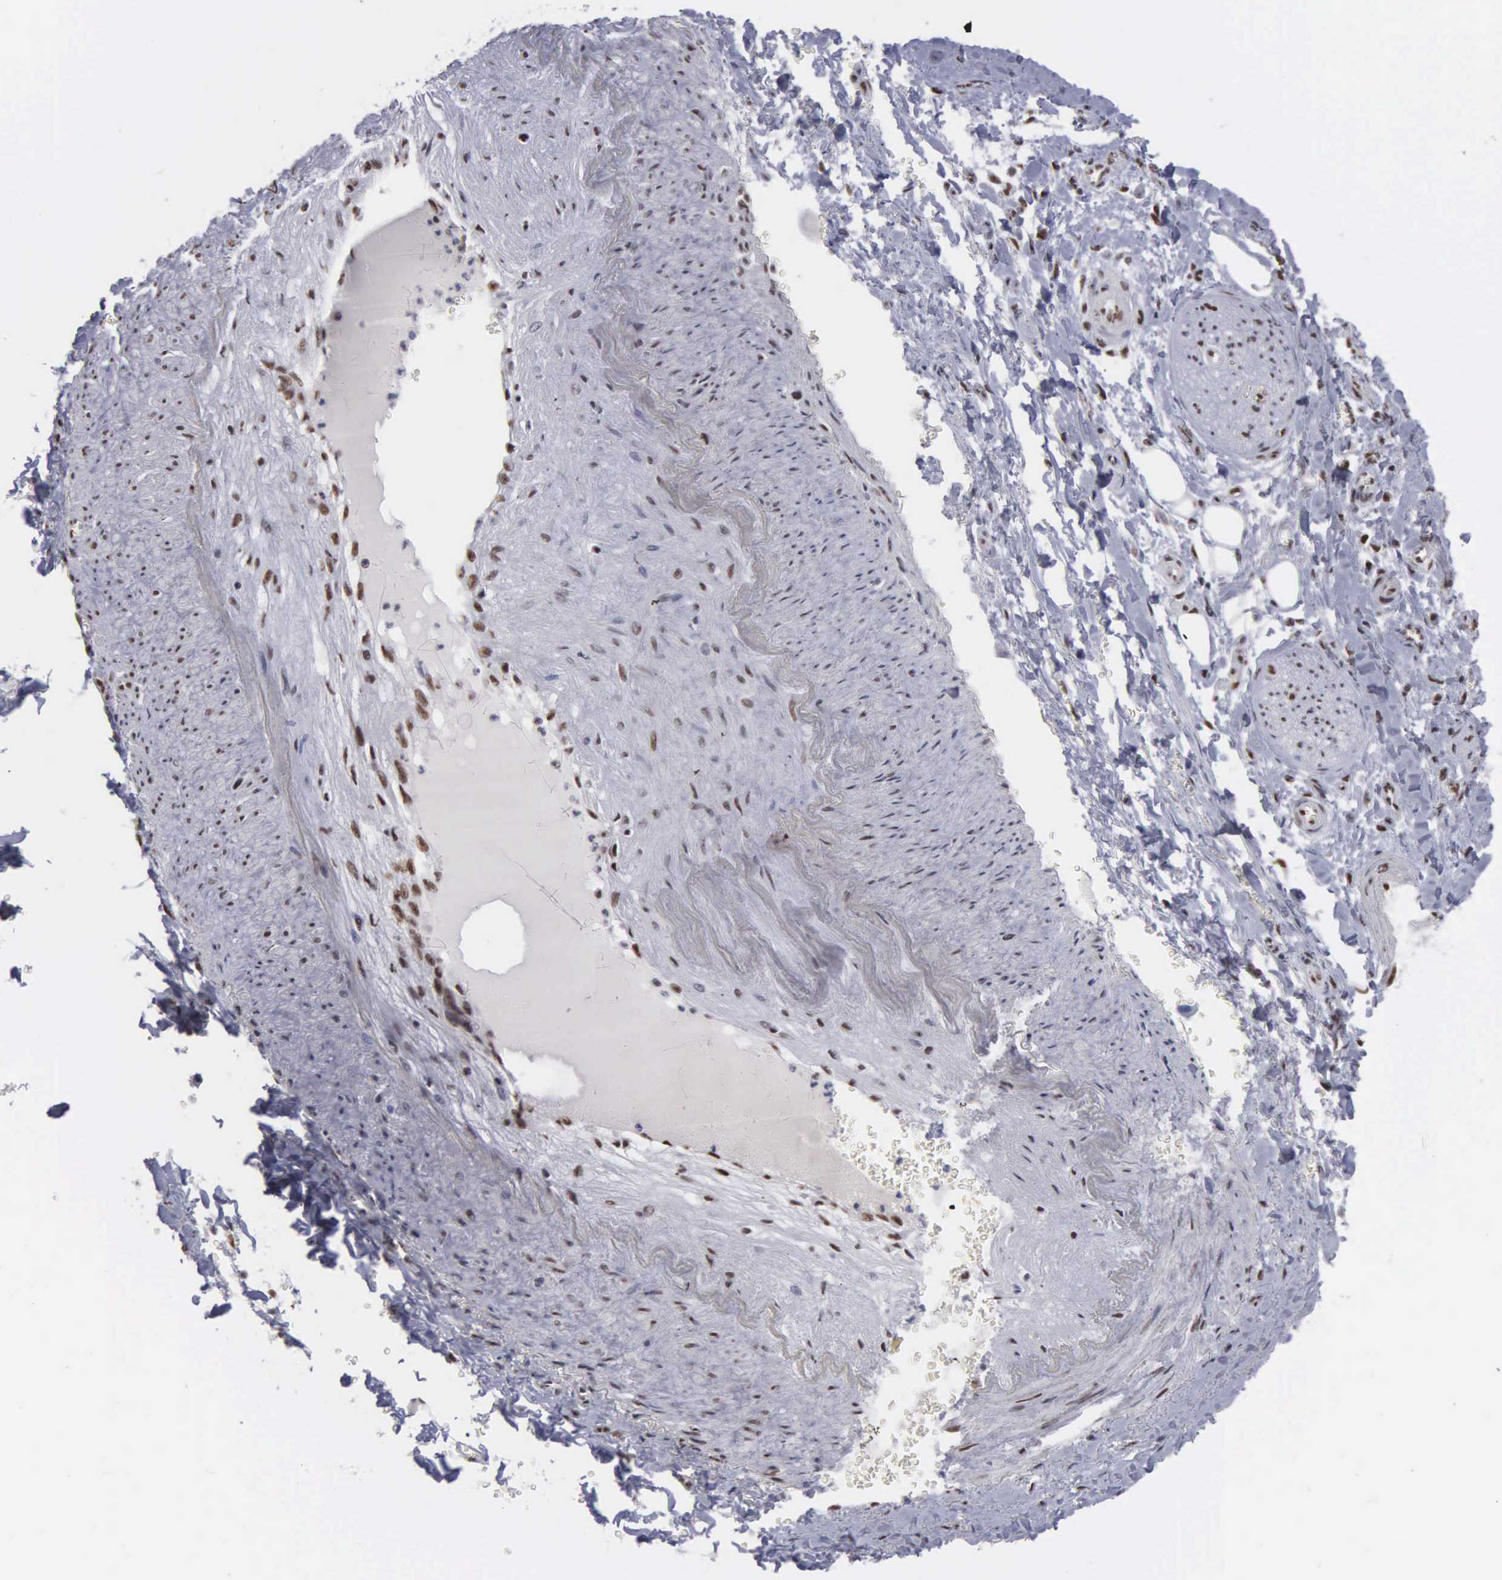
{"staining": {"intensity": "moderate", "quantity": "25%-75%", "location": "nuclear"}, "tissue": "pancreatic cancer", "cell_type": "Tumor cells", "image_type": "cancer", "snomed": [{"axis": "morphology", "description": "Adenocarcinoma, NOS"}, {"axis": "topography", "description": "Pancreas"}], "caption": "The histopathology image demonstrates staining of pancreatic adenocarcinoma, revealing moderate nuclear protein positivity (brown color) within tumor cells. The protein is shown in brown color, while the nuclei are stained blue.", "gene": "KIAA0586", "patient": {"sex": "male", "age": 69}}